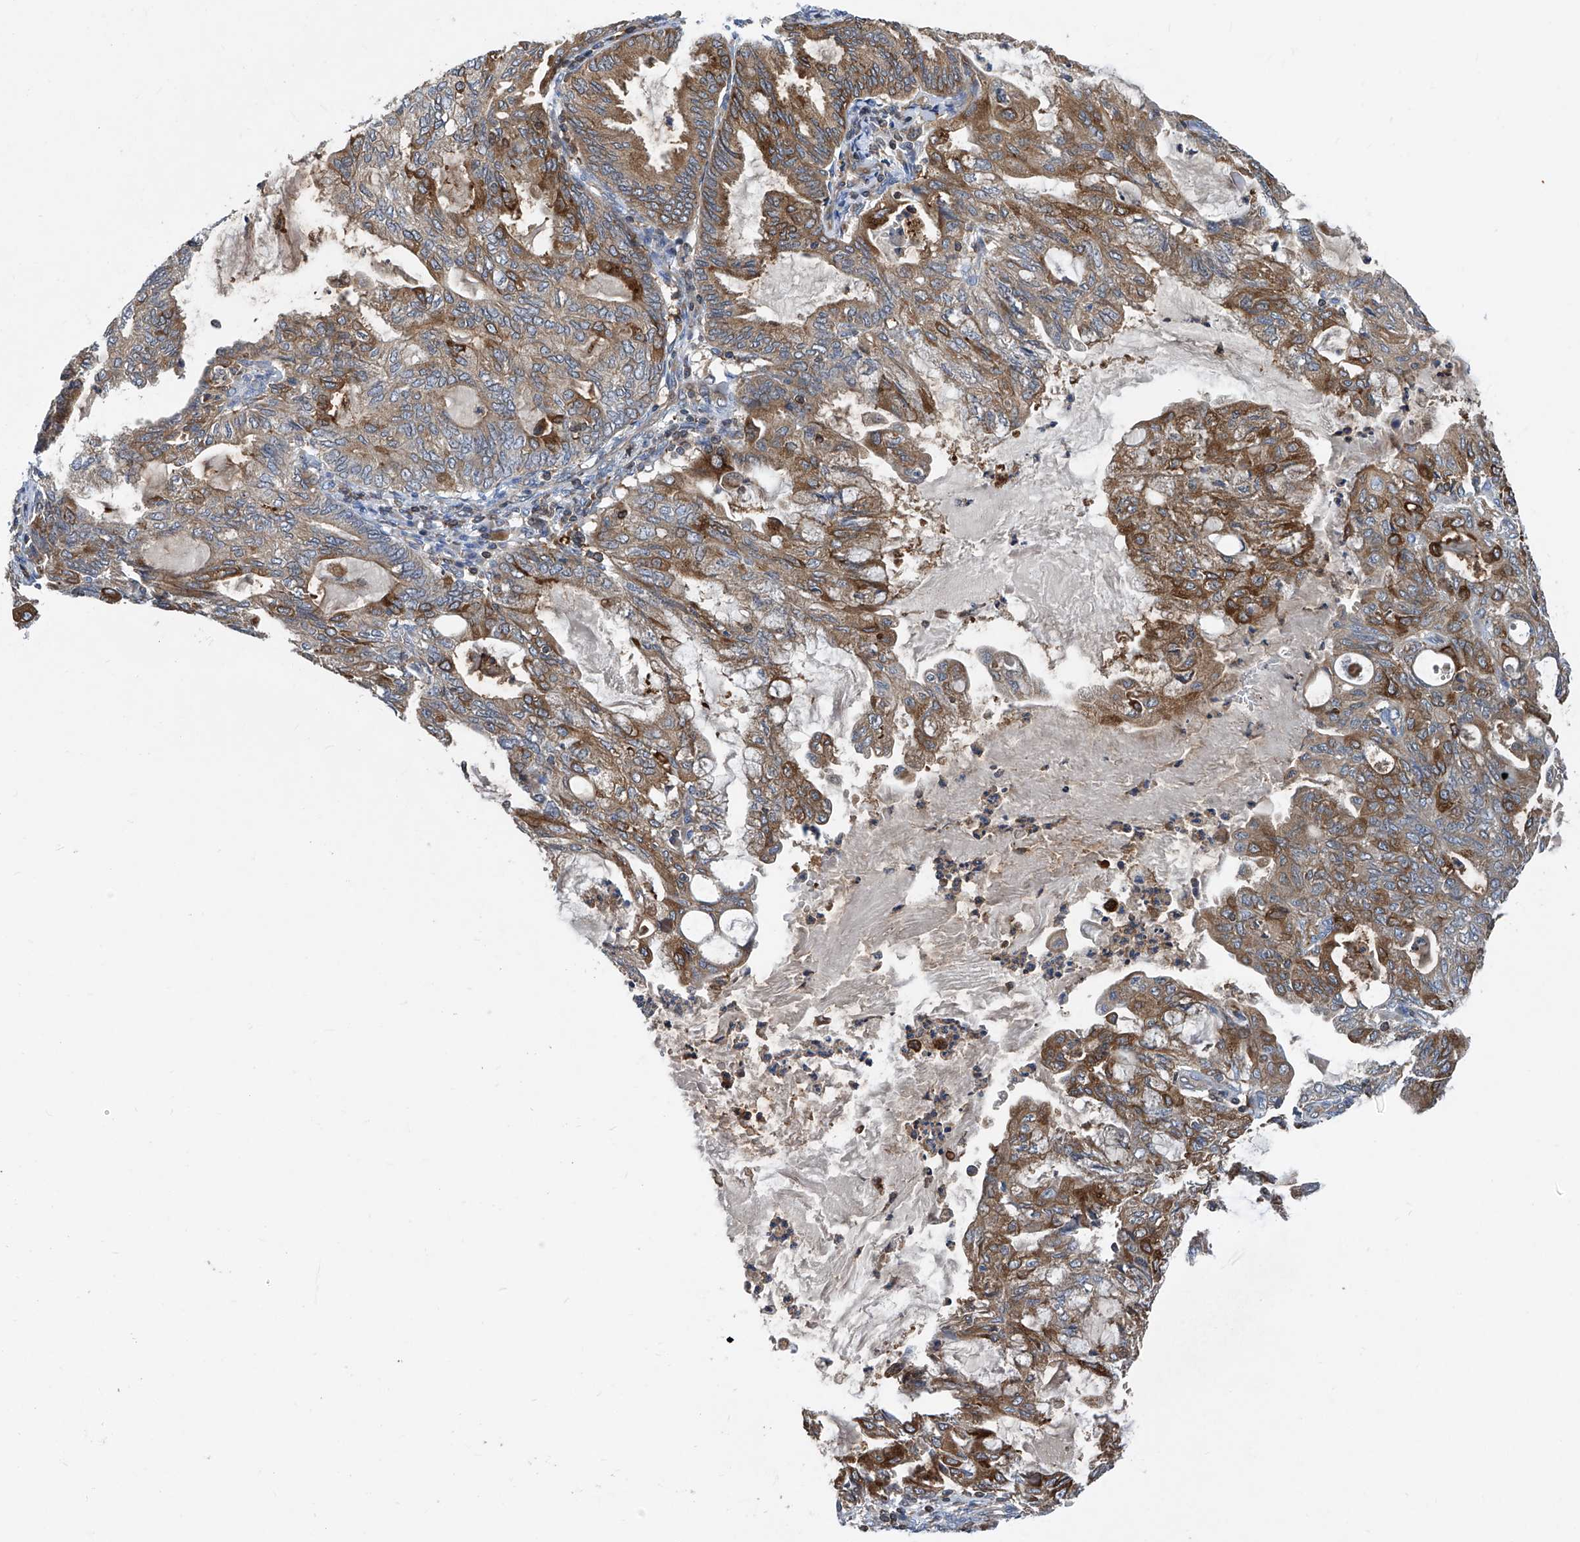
{"staining": {"intensity": "moderate", "quantity": "25%-75%", "location": "cytoplasmic/membranous"}, "tissue": "endometrial cancer", "cell_type": "Tumor cells", "image_type": "cancer", "snomed": [{"axis": "morphology", "description": "Adenocarcinoma, NOS"}, {"axis": "topography", "description": "Endometrium"}], "caption": "Immunohistochemical staining of endometrial cancer reveals medium levels of moderate cytoplasmic/membranous expression in about 25%-75% of tumor cells.", "gene": "TRIM38", "patient": {"sex": "female", "age": 86}}